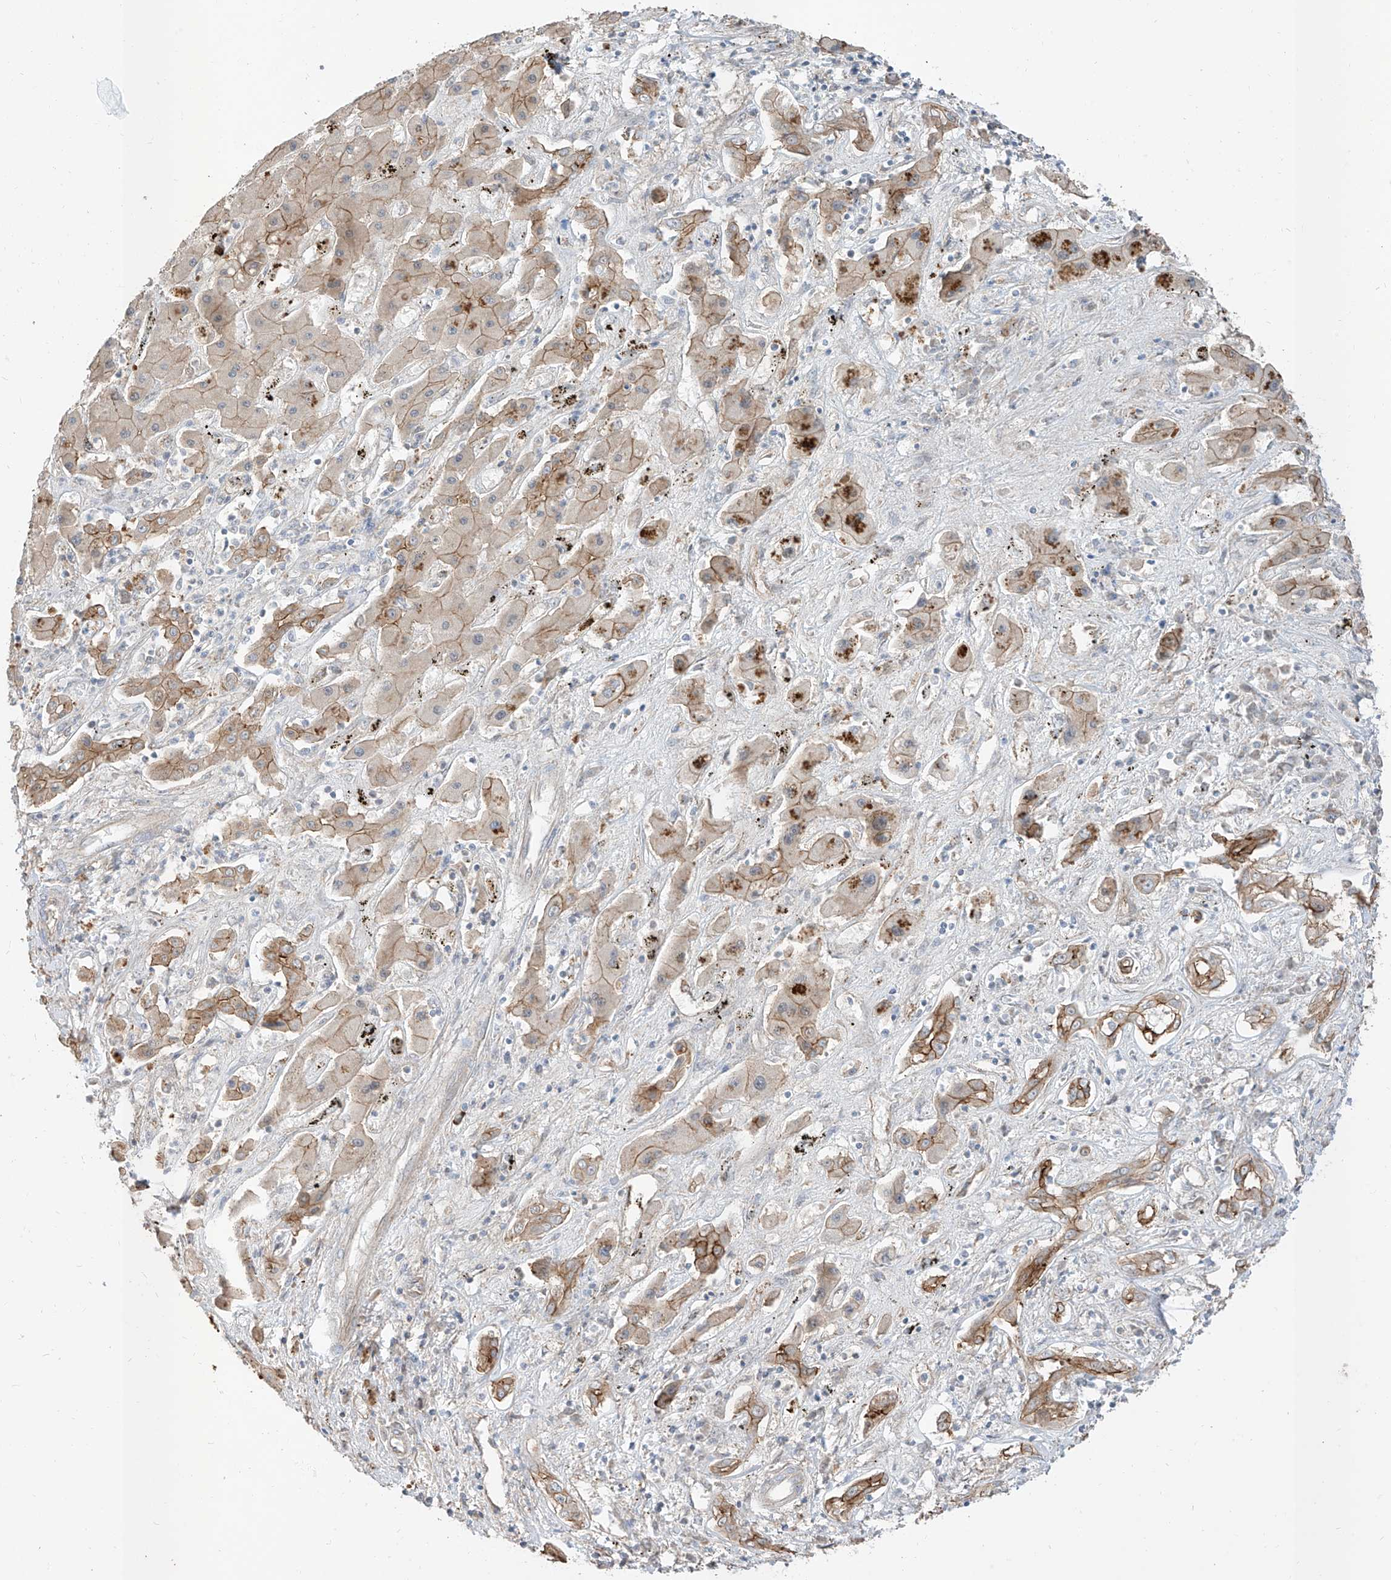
{"staining": {"intensity": "moderate", "quantity": "25%-75%", "location": "cytoplasmic/membranous"}, "tissue": "liver cancer", "cell_type": "Tumor cells", "image_type": "cancer", "snomed": [{"axis": "morphology", "description": "Cholangiocarcinoma"}, {"axis": "topography", "description": "Liver"}], "caption": "About 25%-75% of tumor cells in liver cancer (cholangiocarcinoma) exhibit moderate cytoplasmic/membranous protein staining as visualized by brown immunohistochemical staining.", "gene": "EPHX4", "patient": {"sex": "male", "age": 67}}